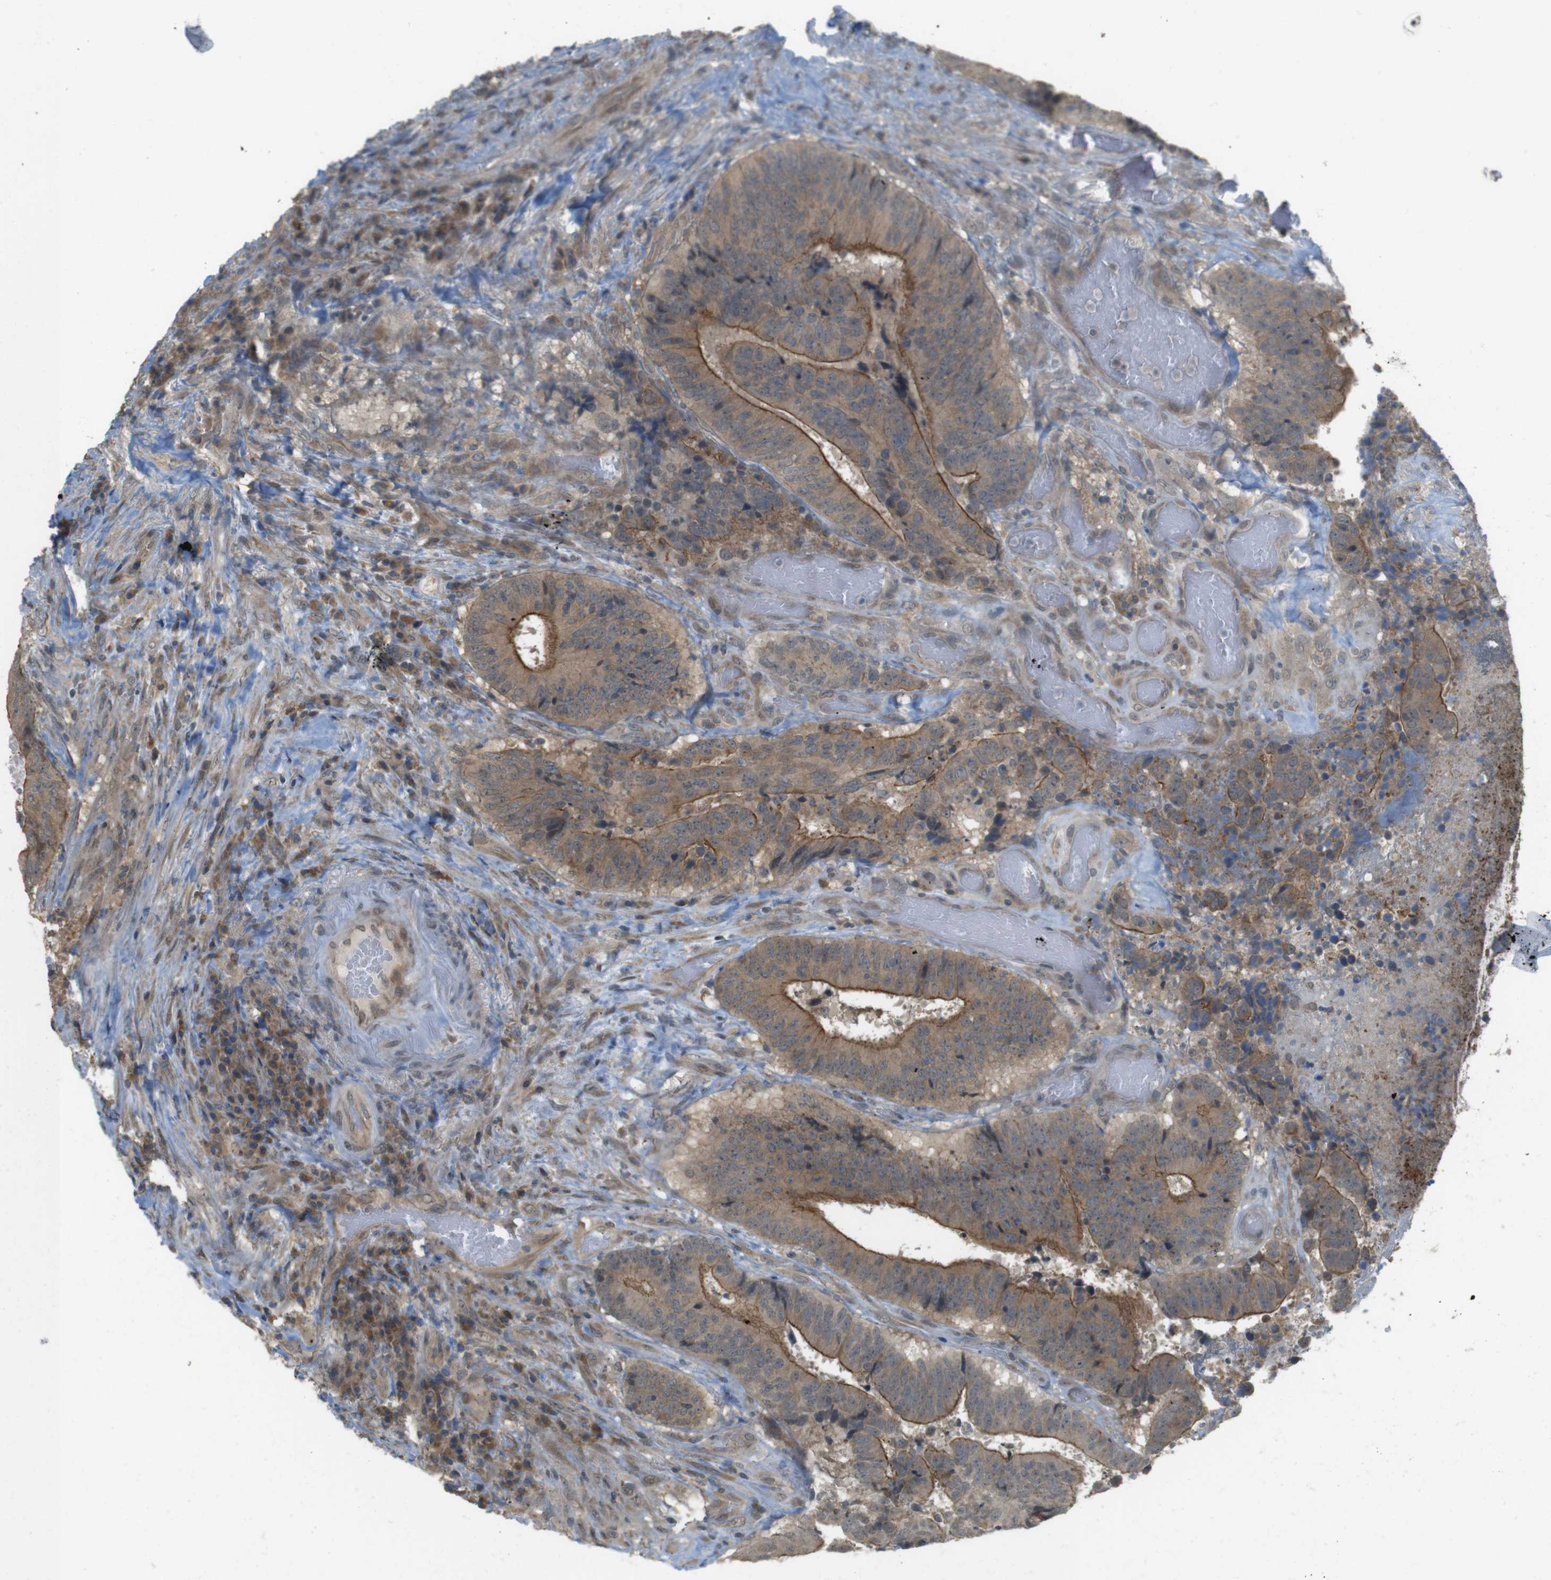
{"staining": {"intensity": "moderate", "quantity": ">75%", "location": "cytoplasmic/membranous"}, "tissue": "colorectal cancer", "cell_type": "Tumor cells", "image_type": "cancer", "snomed": [{"axis": "morphology", "description": "Adenocarcinoma, NOS"}, {"axis": "topography", "description": "Rectum"}], "caption": "Immunohistochemistry (IHC) micrograph of neoplastic tissue: human adenocarcinoma (colorectal) stained using IHC reveals medium levels of moderate protein expression localized specifically in the cytoplasmic/membranous of tumor cells, appearing as a cytoplasmic/membranous brown color.", "gene": "RNF130", "patient": {"sex": "male", "age": 72}}